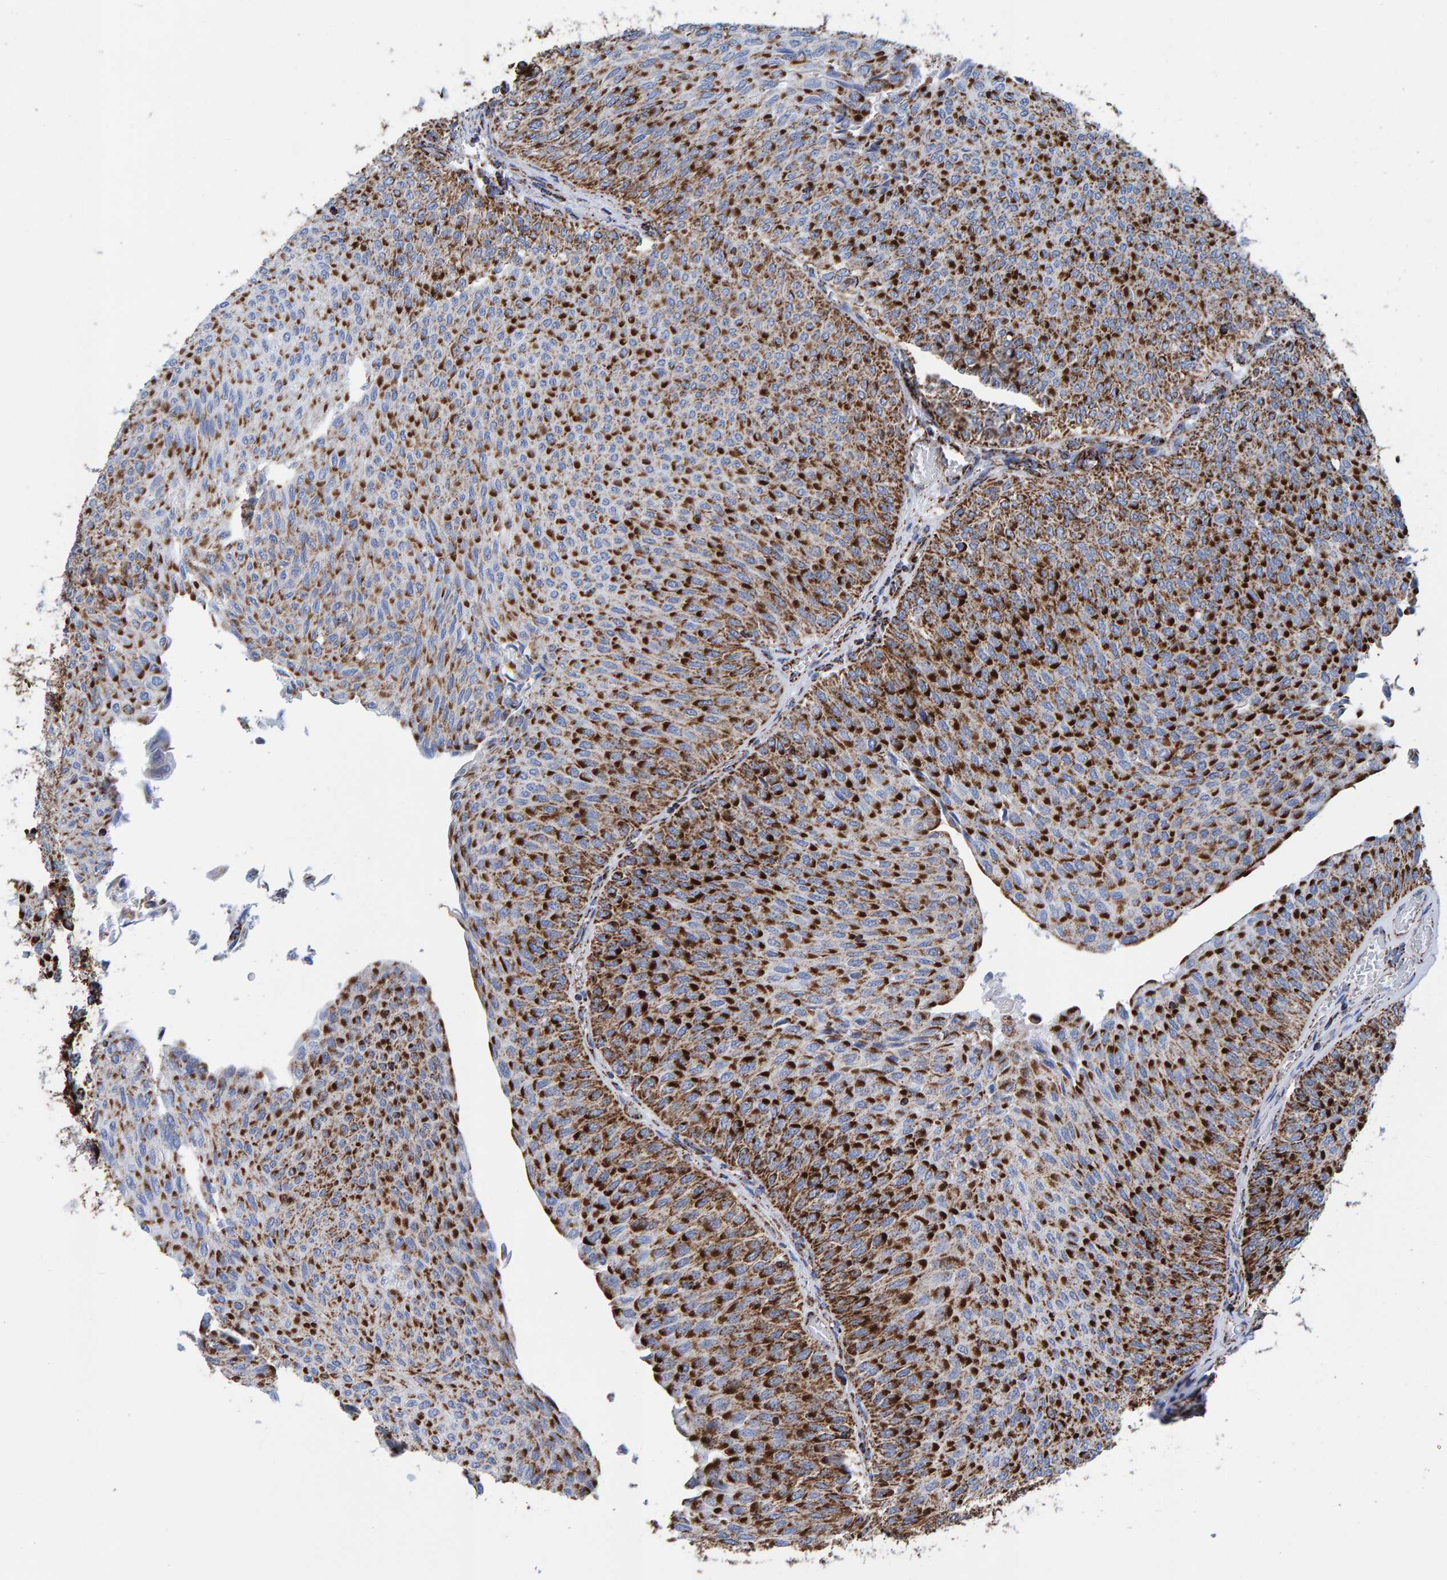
{"staining": {"intensity": "strong", "quantity": ">75%", "location": "cytoplasmic/membranous"}, "tissue": "urothelial cancer", "cell_type": "Tumor cells", "image_type": "cancer", "snomed": [{"axis": "morphology", "description": "Urothelial carcinoma, Low grade"}, {"axis": "topography", "description": "Urinary bladder"}], "caption": "Strong cytoplasmic/membranous expression is appreciated in about >75% of tumor cells in urothelial carcinoma (low-grade). (Brightfield microscopy of DAB IHC at high magnification).", "gene": "ENSG00000262660", "patient": {"sex": "male", "age": 78}}